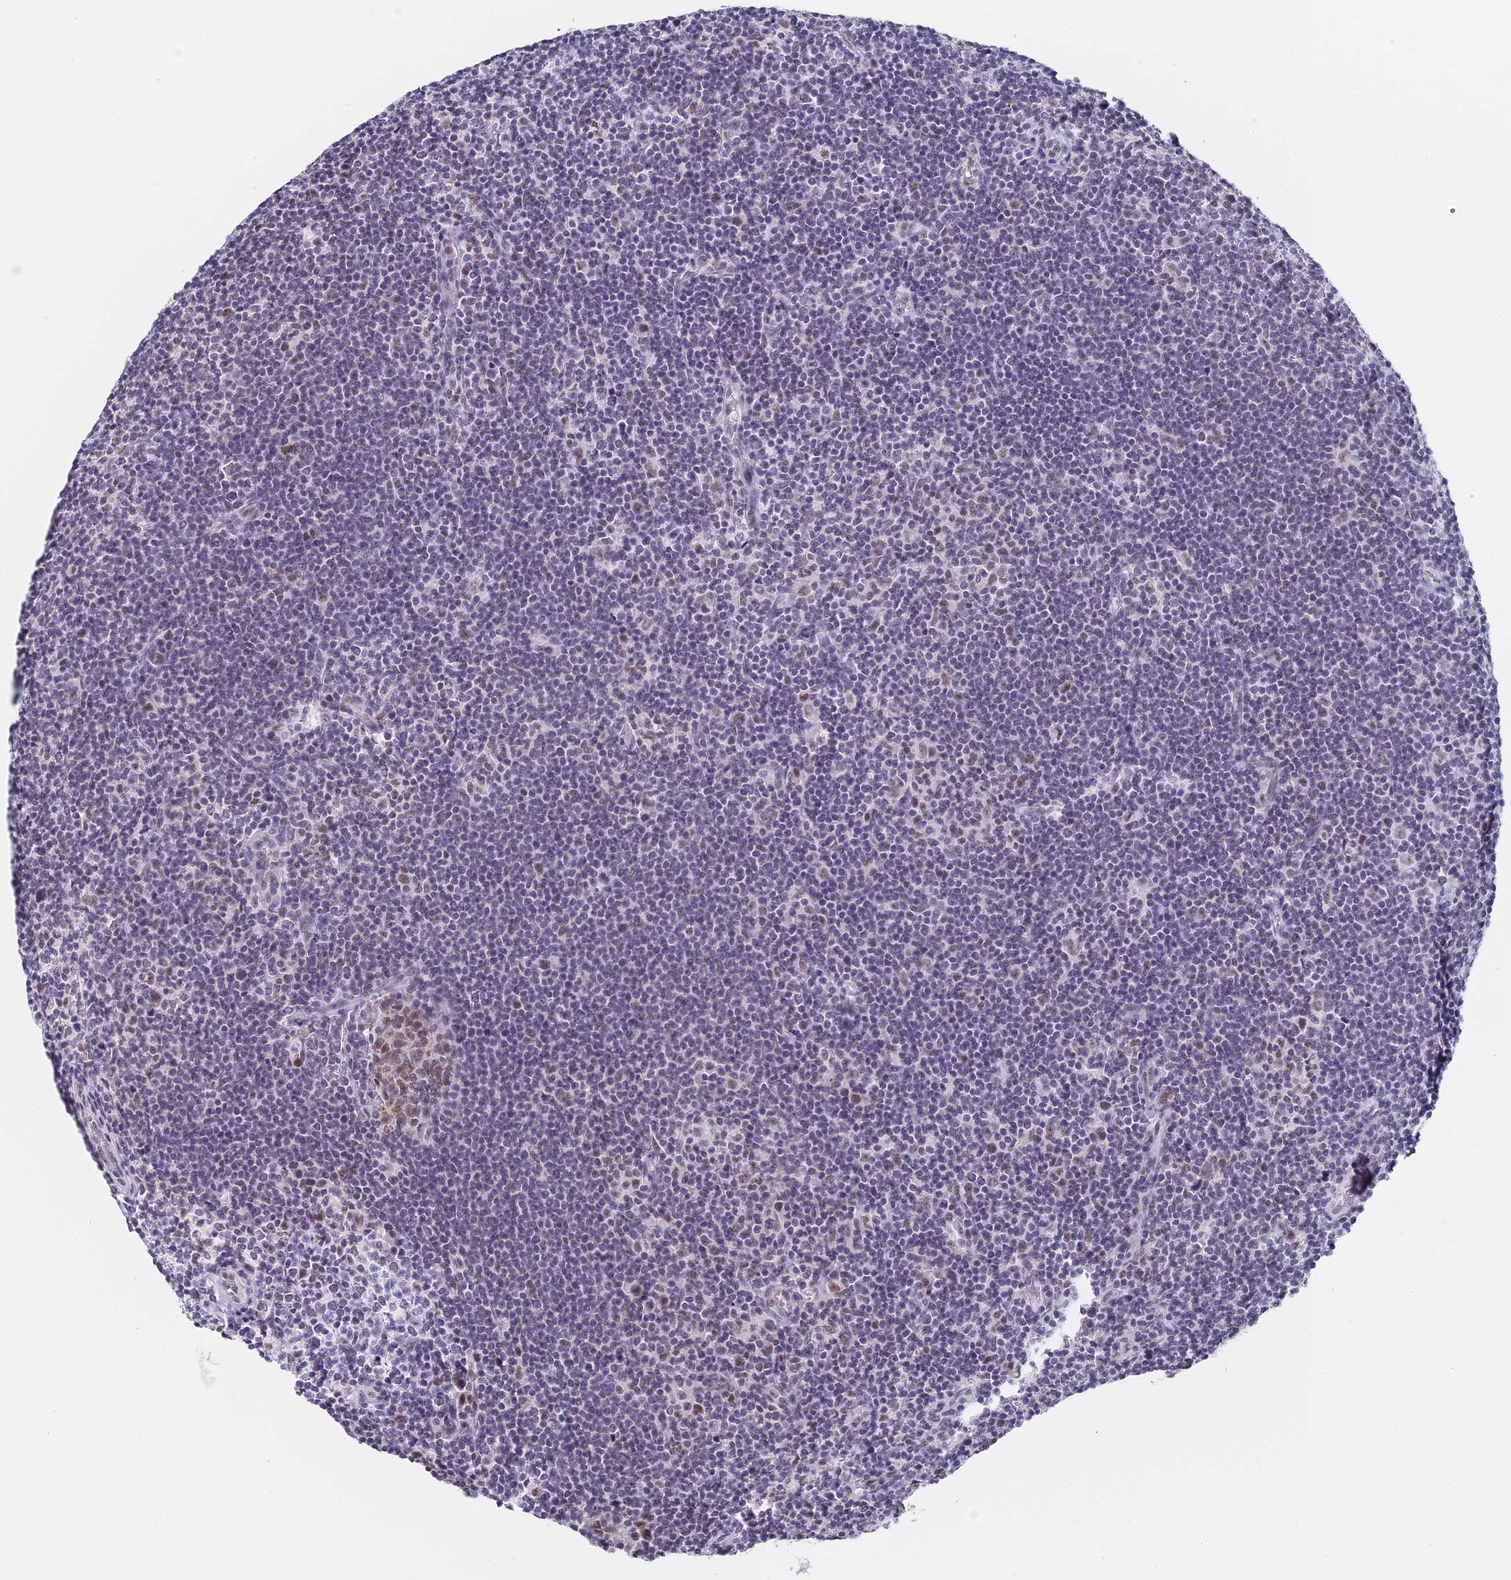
{"staining": {"intensity": "weak", "quantity": "25%-75%", "location": "nuclear"}, "tissue": "lymphoma", "cell_type": "Tumor cells", "image_type": "cancer", "snomed": [{"axis": "morphology", "description": "Hodgkin's disease, NOS"}, {"axis": "topography", "description": "Lymph node"}], "caption": "A histopathology image of lymphoma stained for a protein demonstrates weak nuclear brown staining in tumor cells.", "gene": "CD2BP2", "patient": {"sex": "female", "age": 57}}